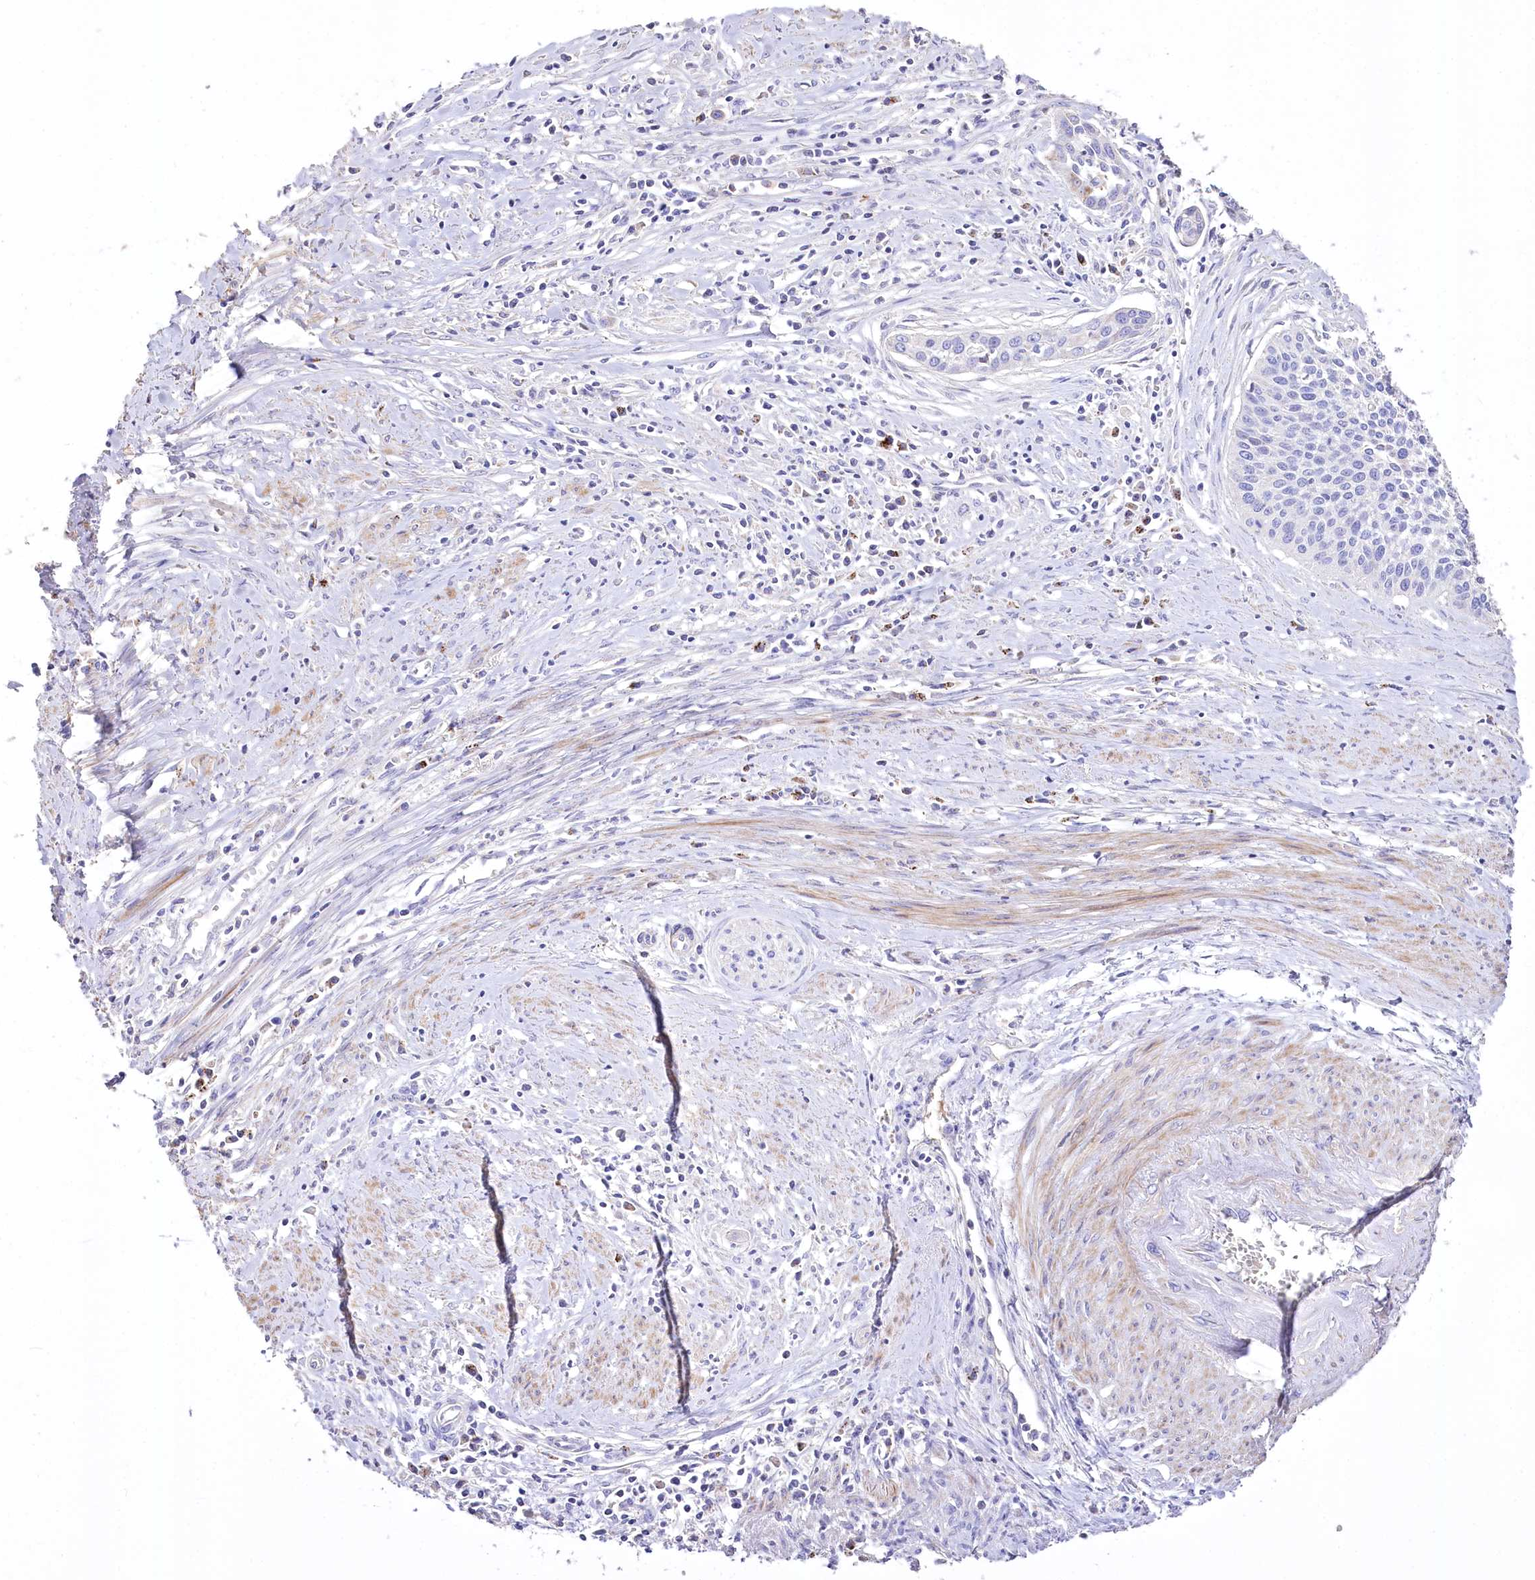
{"staining": {"intensity": "negative", "quantity": "none", "location": "none"}, "tissue": "cervical cancer", "cell_type": "Tumor cells", "image_type": "cancer", "snomed": [{"axis": "morphology", "description": "Squamous cell carcinoma, NOS"}, {"axis": "topography", "description": "Cervix"}], "caption": "High power microscopy photomicrograph of an immunohistochemistry (IHC) micrograph of cervical squamous cell carcinoma, revealing no significant expression in tumor cells.", "gene": "PTER", "patient": {"sex": "female", "age": 34}}